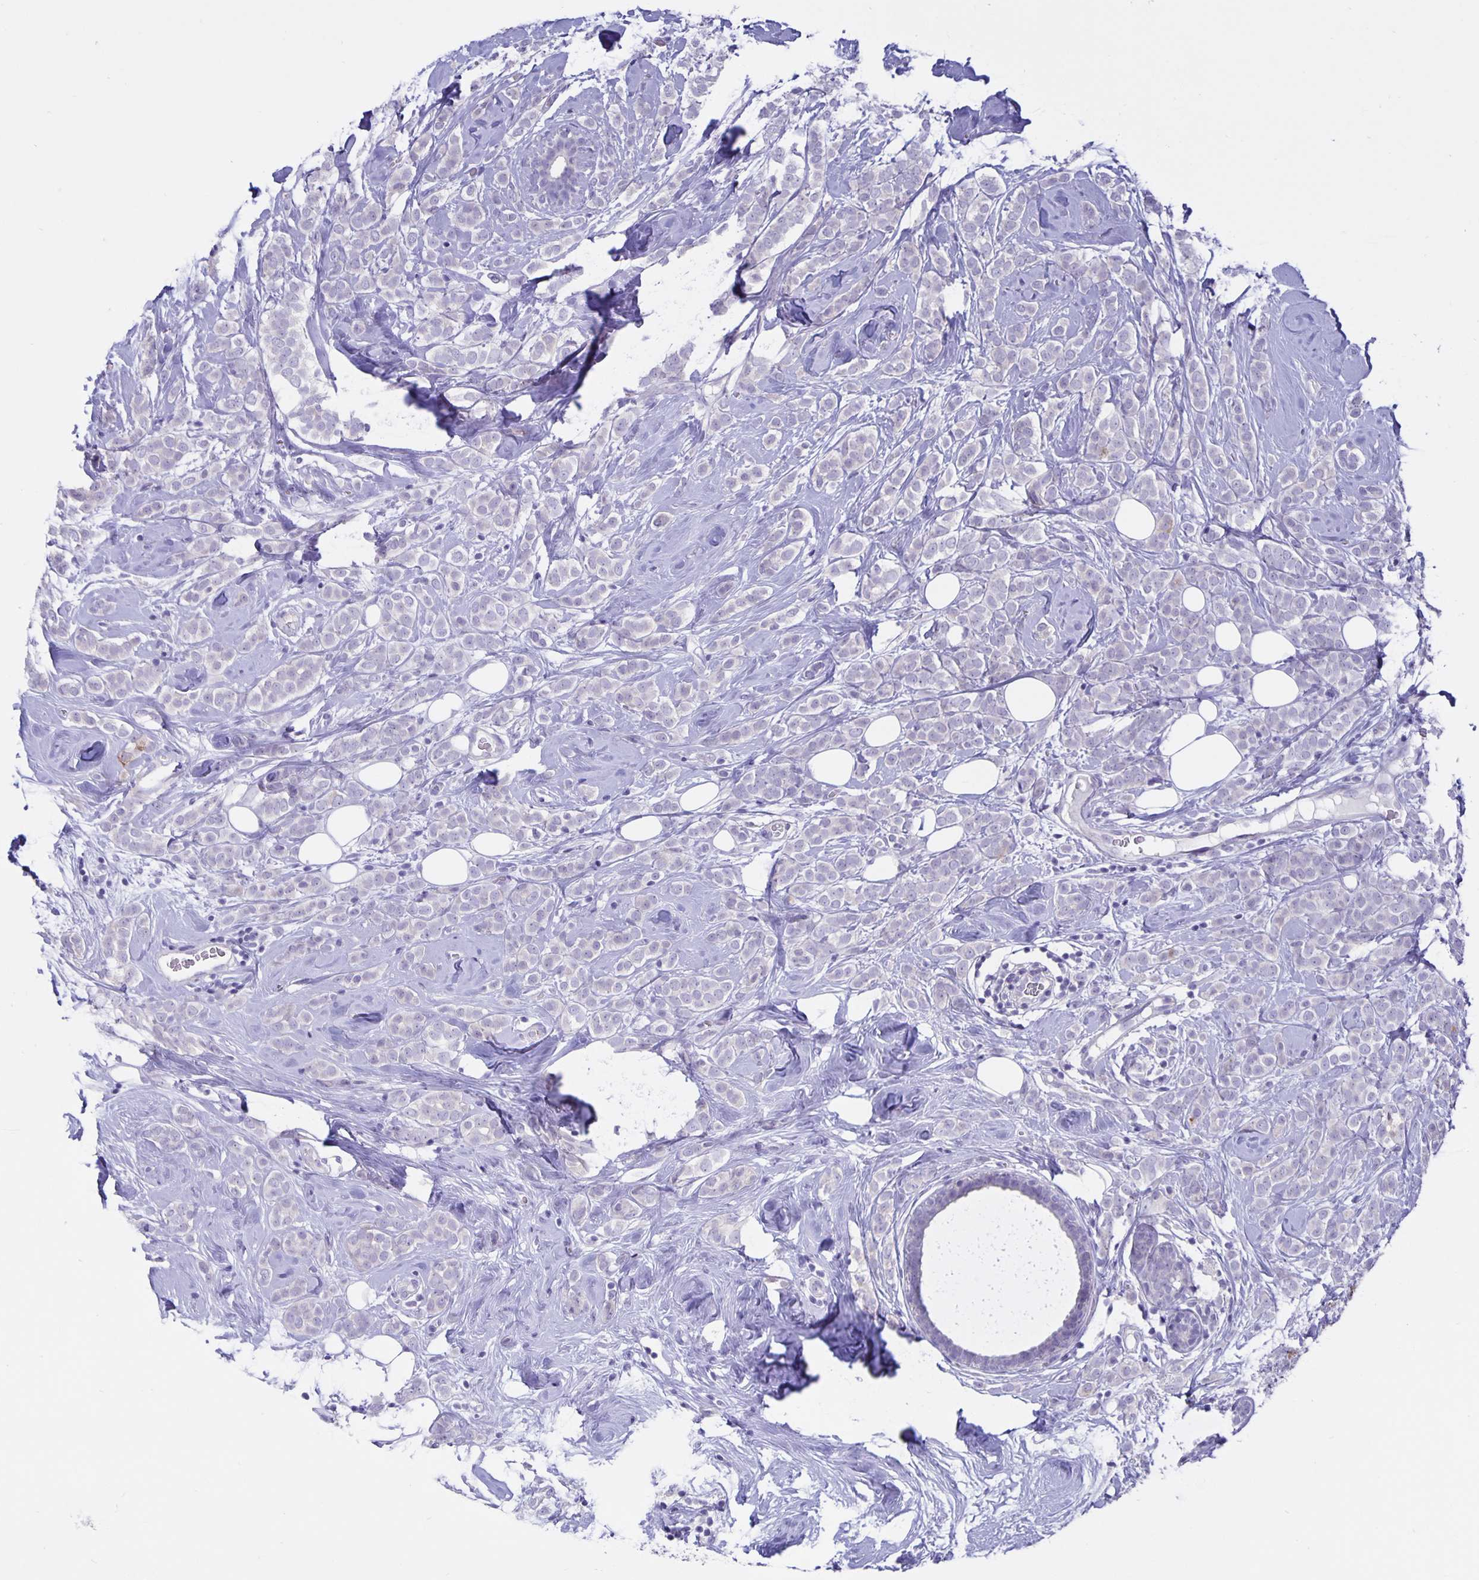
{"staining": {"intensity": "negative", "quantity": "none", "location": "none"}, "tissue": "breast cancer", "cell_type": "Tumor cells", "image_type": "cancer", "snomed": [{"axis": "morphology", "description": "Lobular carcinoma"}, {"axis": "topography", "description": "Breast"}], "caption": "Immunohistochemistry (IHC) of human breast lobular carcinoma demonstrates no expression in tumor cells. (Brightfield microscopy of DAB (3,3'-diaminobenzidine) immunohistochemistry (IHC) at high magnification).", "gene": "ERMN", "patient": {"sex": "female", "age": 49}}